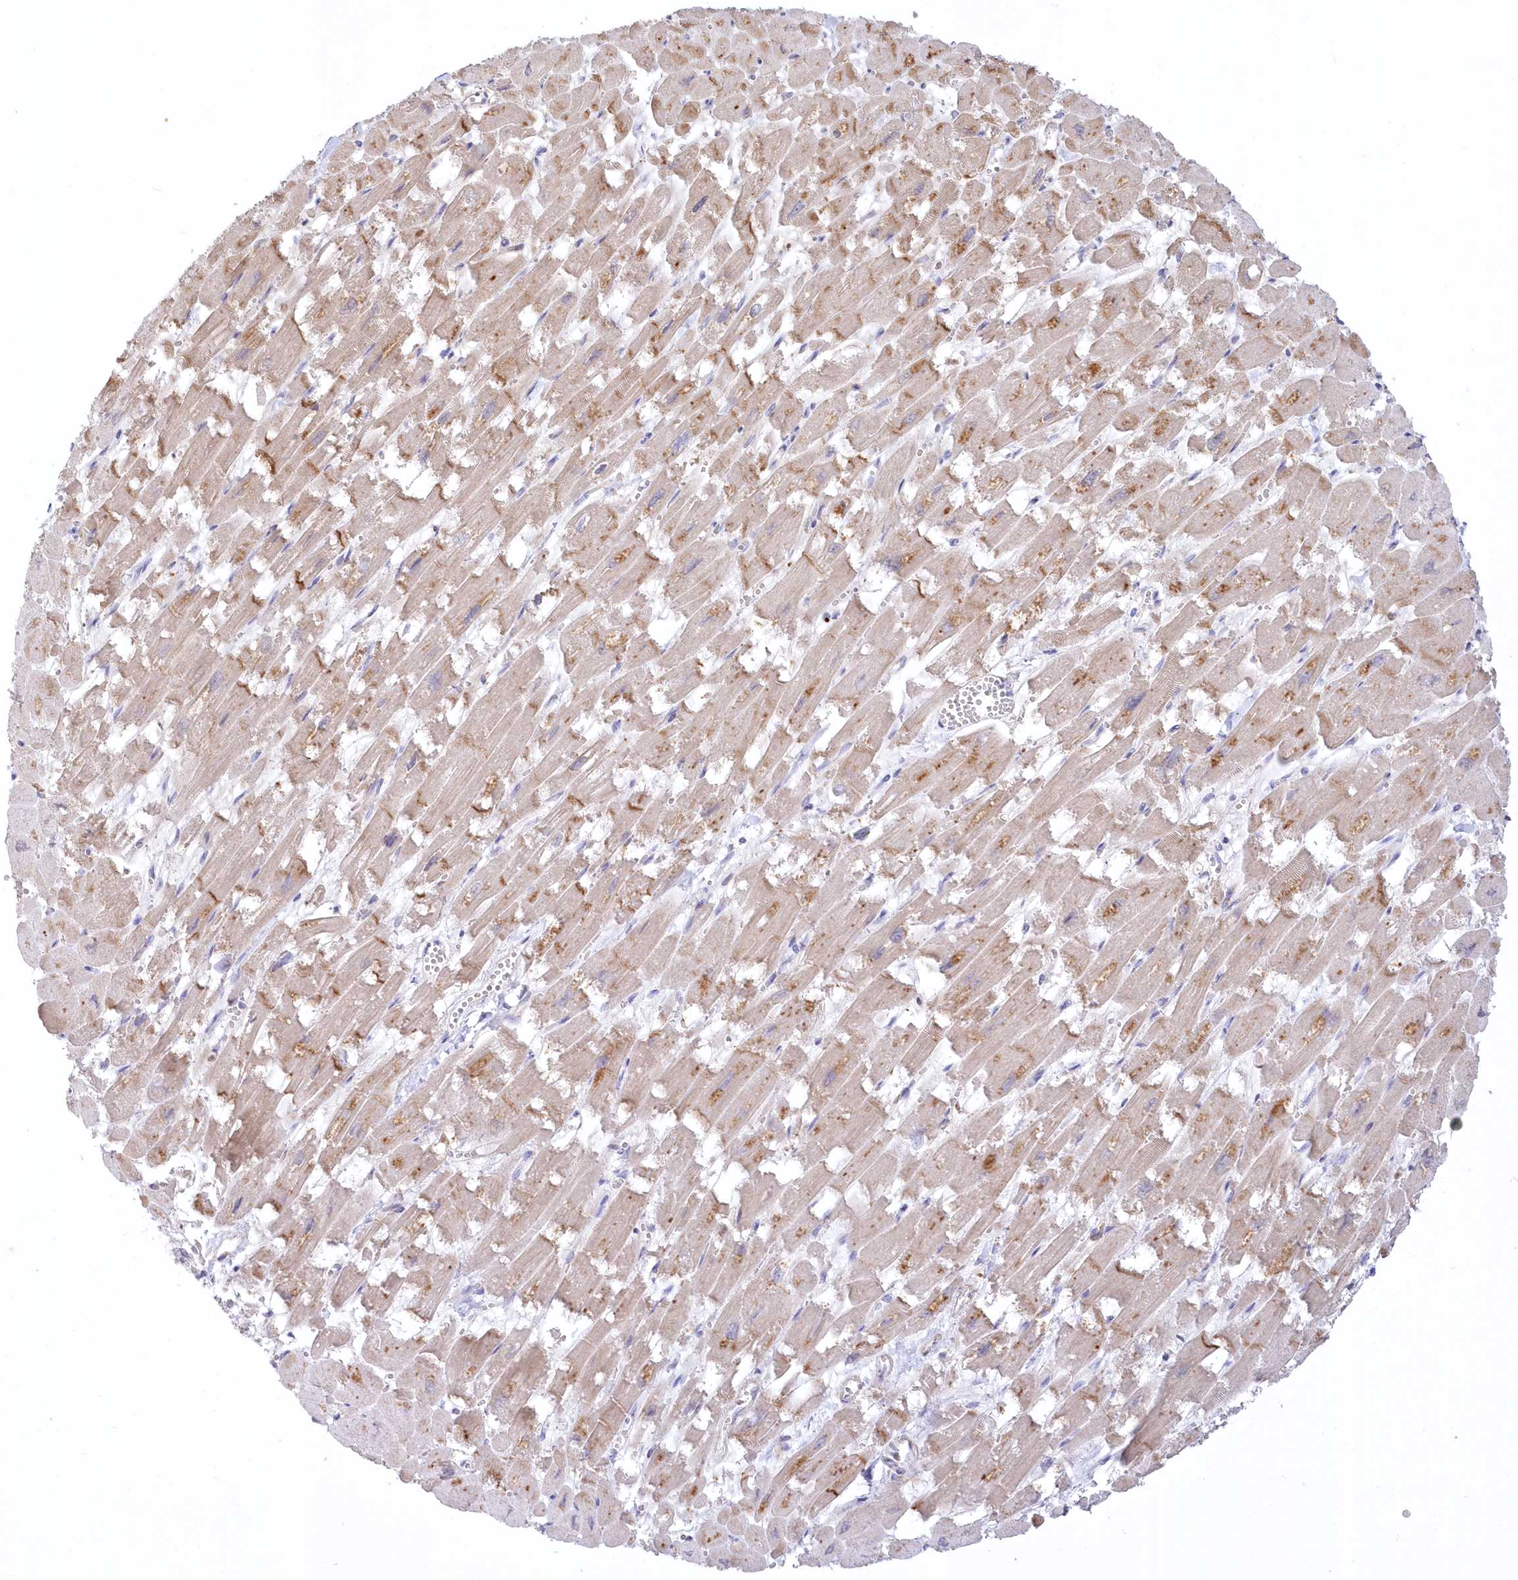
{"staining": {"intensity": "moderate", "quantity": ">75%", "location": "cytoplasmic/membranous"}, "tissue": "heart muscle", "cell_type": "Cardiomyocytes", "image_type": "normal", "snomed": [{"axis": "morphology", "description": "Normal tissue, NOS"}, {"axis": "topography", "description": "Heart"}], "caption": "The immunohistochemical stain shows moderate cytoplasmic/membranous staining in cardiomyocytes of benign heart muscle.", "gene": "WBP1L", "patient": {"sex": "male", "age": 54}}